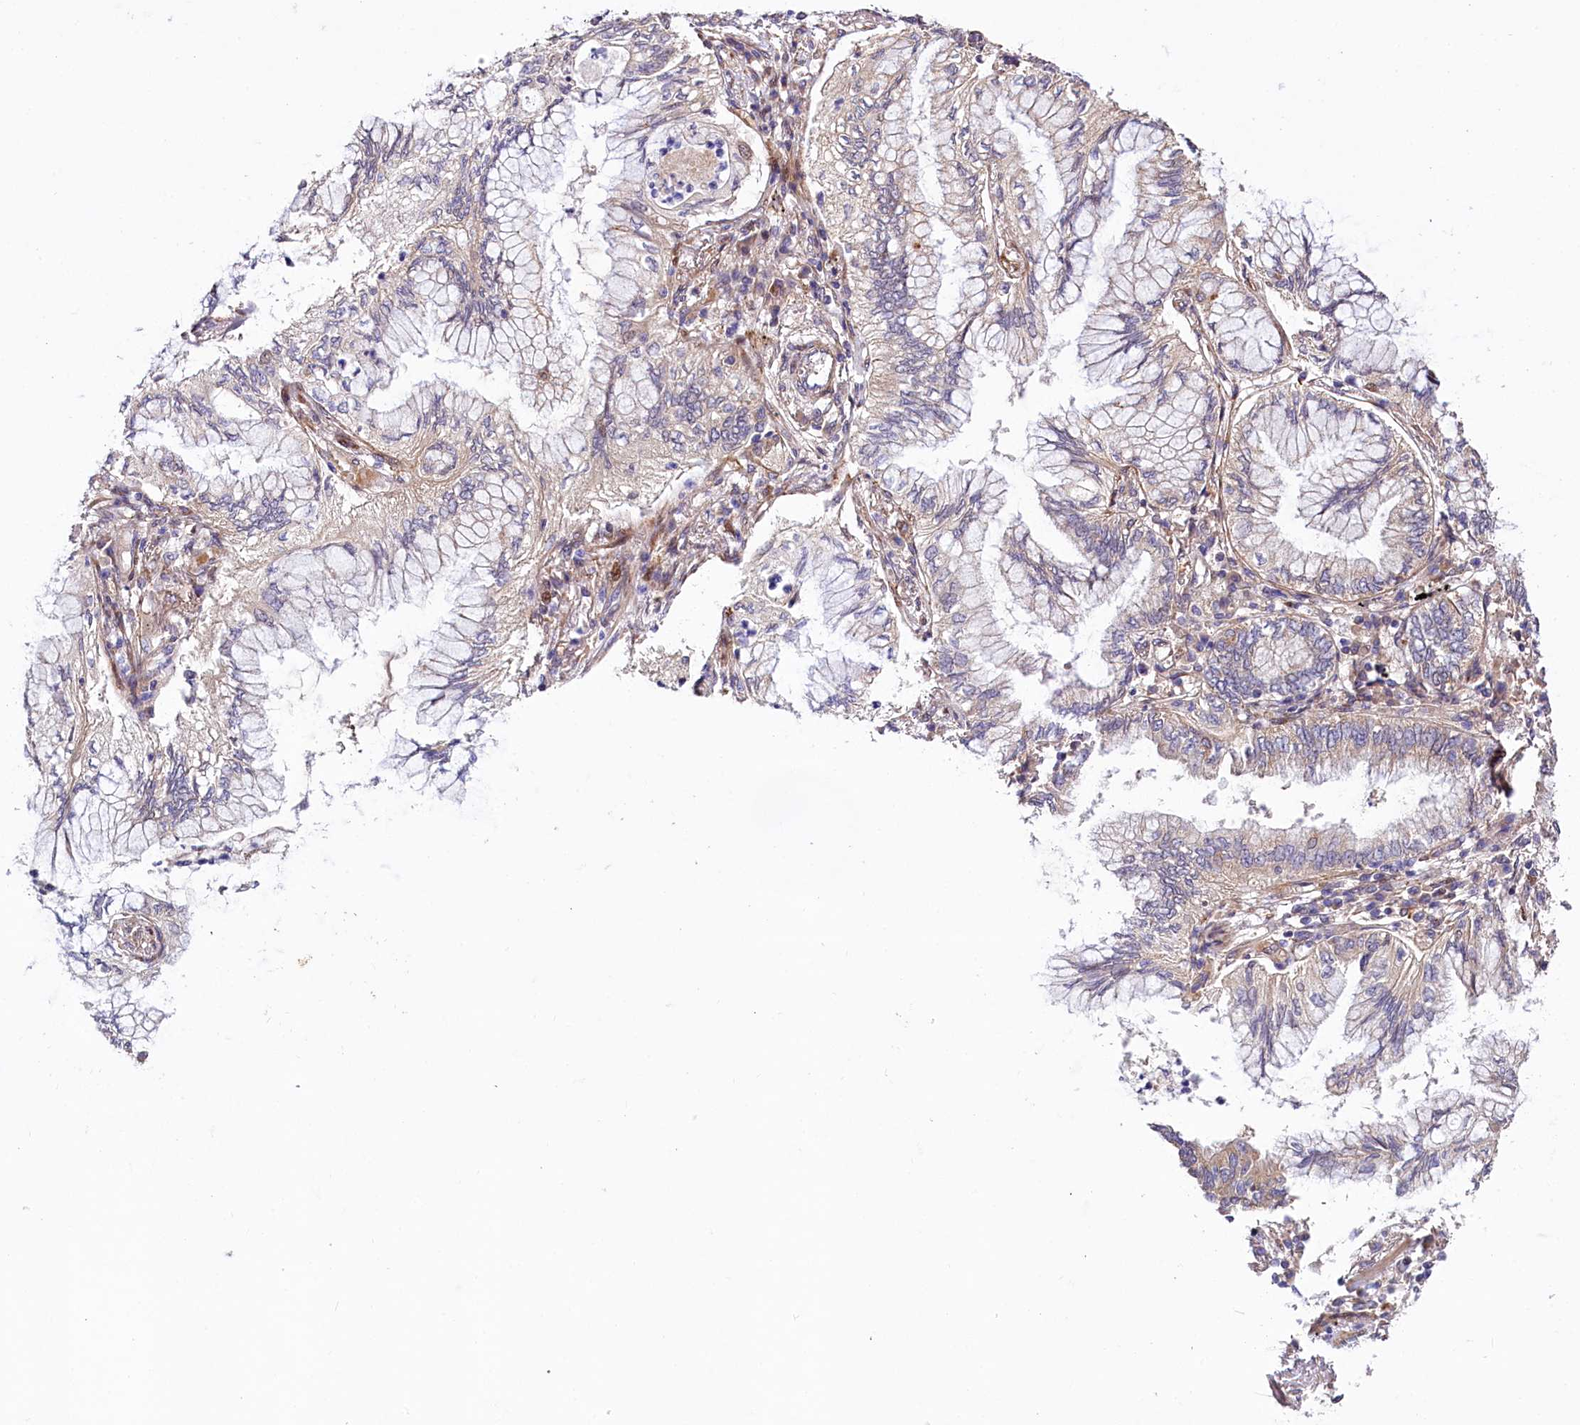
{"staining": {"intensity": "weak", "quantity": "<25%", "location": "cytoplasmic/membranous"}, "tissue": "lung cancer", "cell_type": "Tumor cells", "image_type": "cancer", "snomed": [{"axis": "morphology", "description": "Adenocarcinoma, NOS"}, {"axis": "topography", "description": "Lung"}], "caption": "This is an immunohistochemistry image of human lung adenocarcinoma. There is no expression in tumor cells.", "gene": "PDZRN3", "patient": {"sex": "female", "age": 70}}